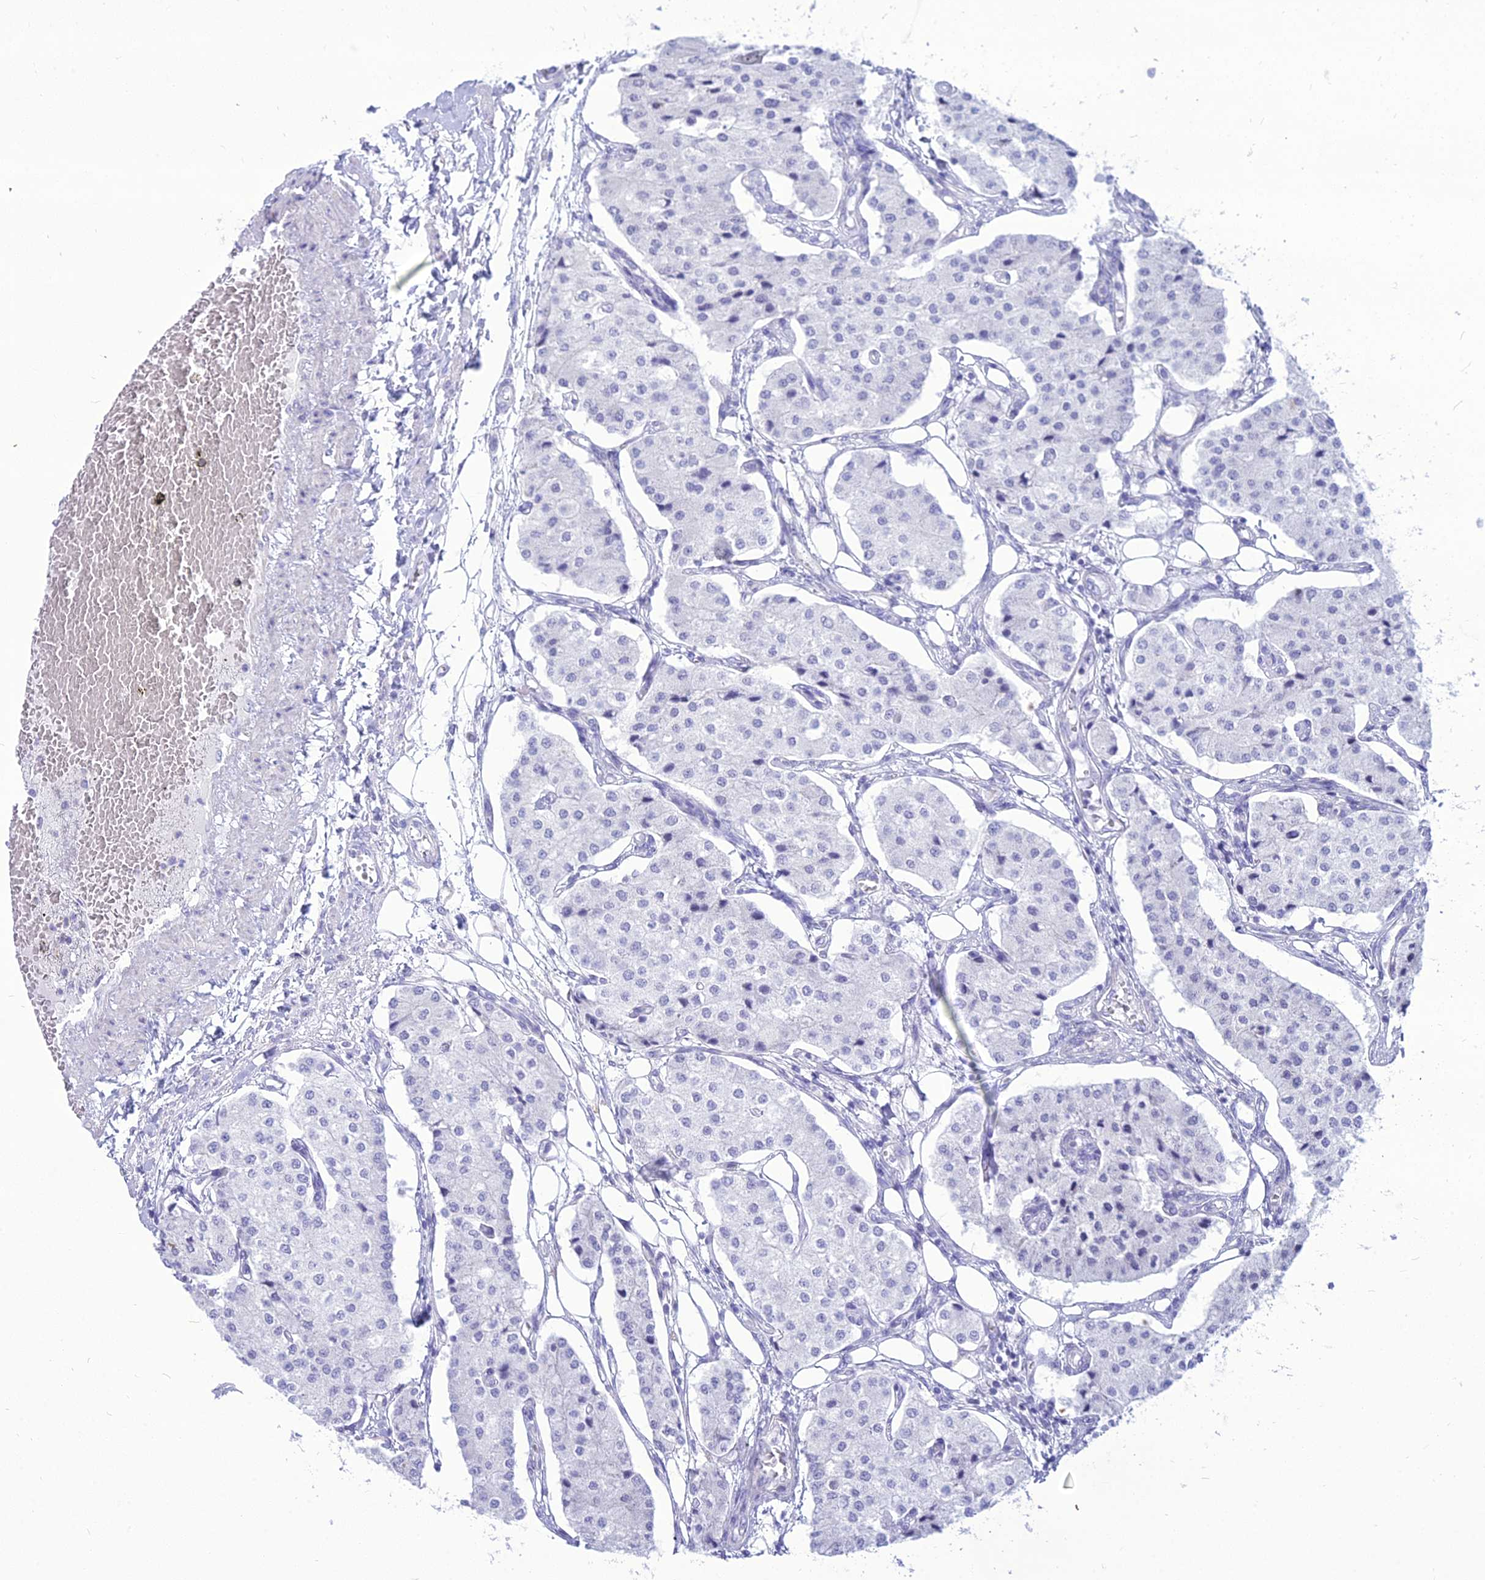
{"staining": {"intensity": "negative", "quantity": "none", "location": "none"}, "tissue": "carcinoid", "cell_type": "Tumor cells", "image_type": "cancer", "snomed": [{"axis": "morphology", "description": "Carcinoid, malignant, NOS"}, {"axis": "topography", "description": "Colon"}], "caption": "Photomicrograph shows no protein expression in tumor cells of carcinoid (malignant) tissue.", "gene": "DHX40", "patient": {"sex": "female", "age": 52}}